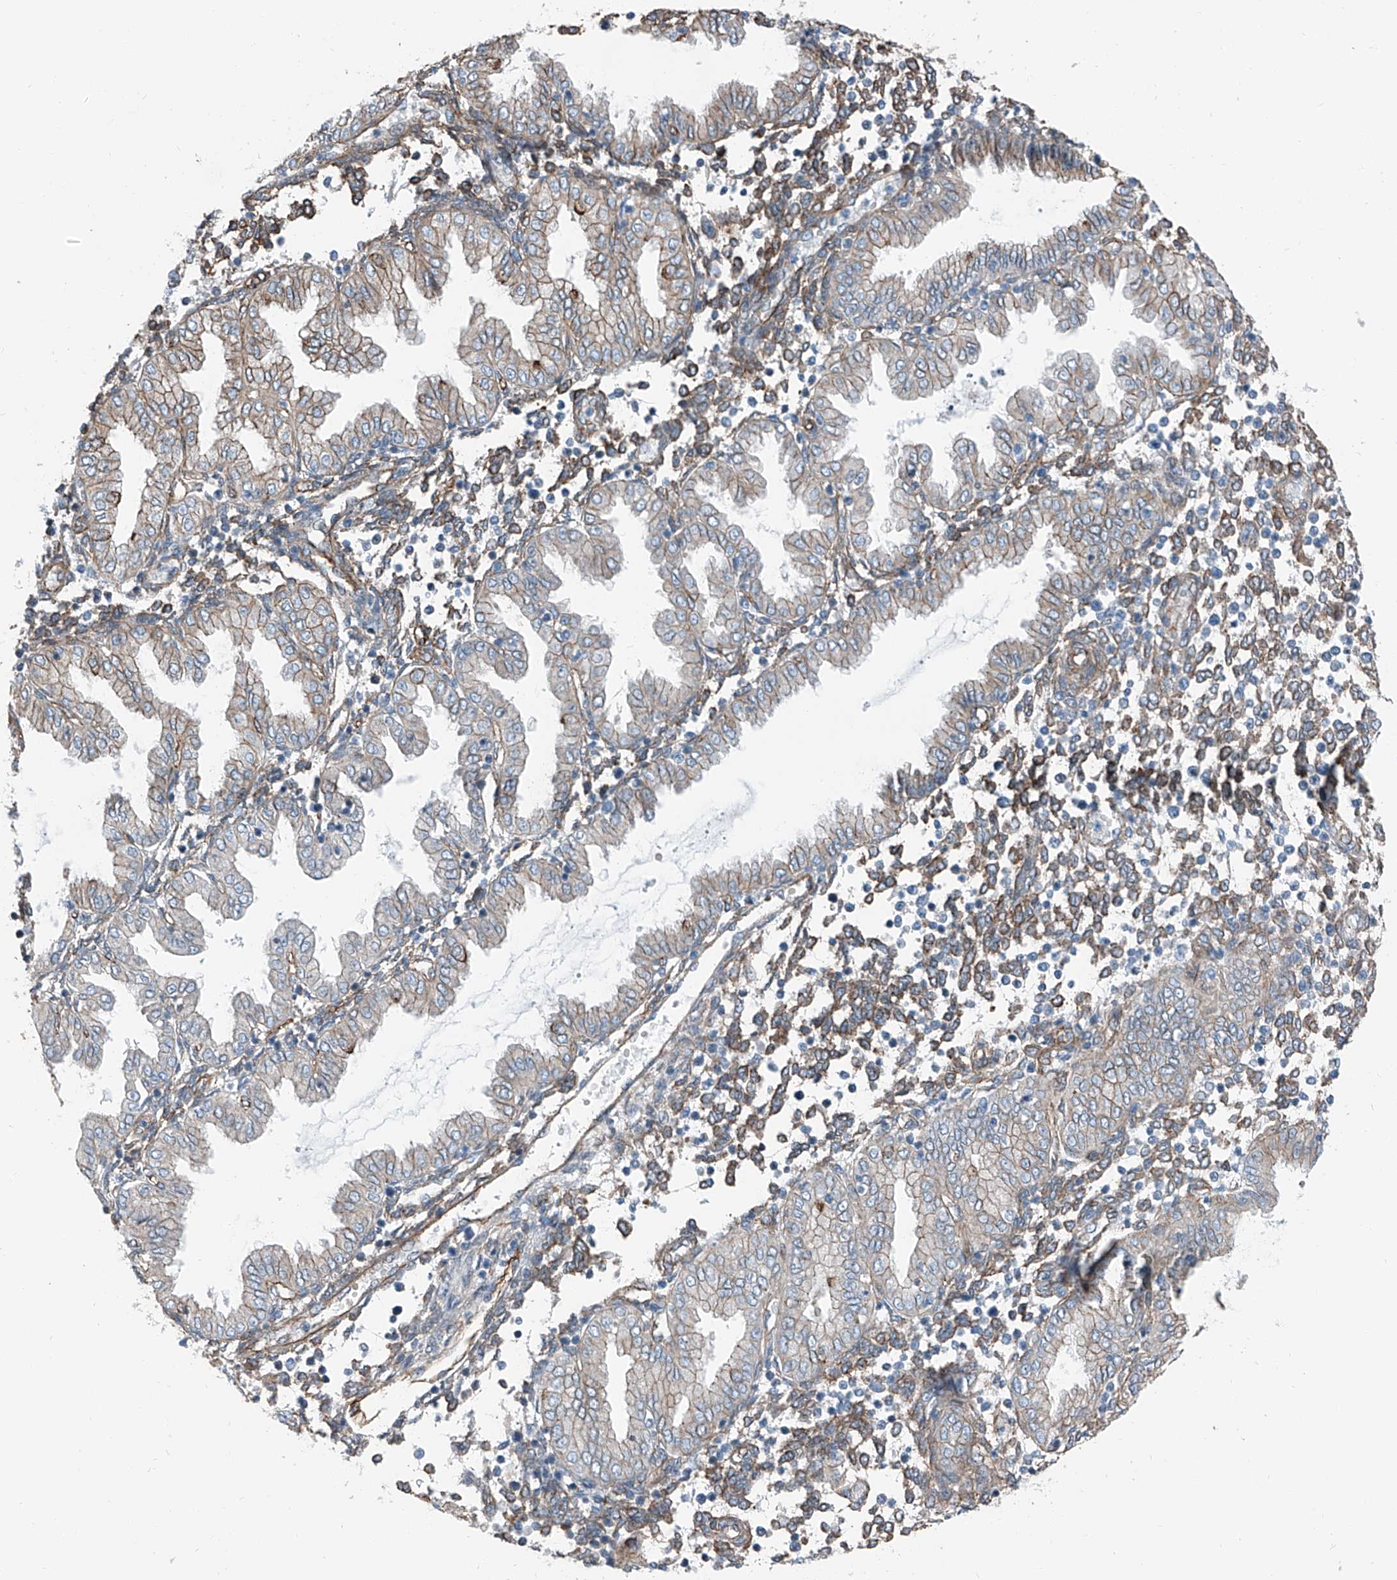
{"staining": {"intensity": "moderate", "quantity": "25%-75%", "location": "cytoplasmic/membranous"}, "tissue": "endometrium", "cell_type": "Cells in endometrial stroma", "image_type": "normal", "snomed": [{"axis": "morphology", "description": "Normal tissue, NOS"}, {"axis": "topography", "description": "Endometrium"}], "caption": "Immunohistochemistry (IHC) (DAB (3,3'-diaminobenzidine)) staining of normal human endometrium reveals moderate cytoplasmic/membranous protein positivity in approximately 25%-75% of cells in endometrial stroma.", "gene": "THEMIS2", "patient": {"sex": "female", "age": 53}}